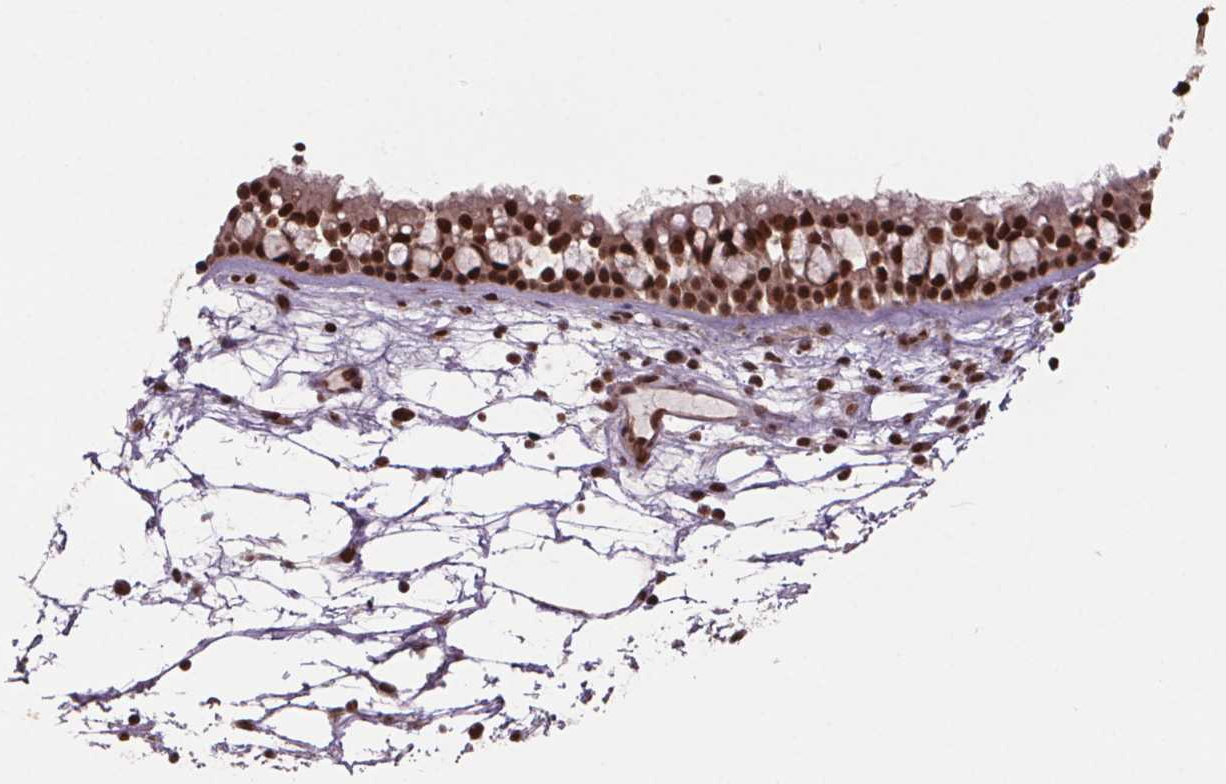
{"staining": {"intensity": "strong", "quantity": ">75%", "location": "nuclear"}, "tissue": "nasopharynx", "cell_type": "Respiratory epithelial cells", "image_type": "normal", "snomed": [{"axis": "morphology", "description": "Normal tissue, NOS"}, {"axis": "topography", "description": "Nasopharynx"}], "caption": "Nasopharynx stained with IHC demonstrates strong nuclear positivity in approximately >75% of respiratory epithelial cells. The staining was performed using DAB (3,3'-diaminobenzidine), with brown indicating positive protein expression. Nuclei are stained blue with hematoxylin.", "gene": "JARID2", "patient": {"sex": "male", "age": 68}}